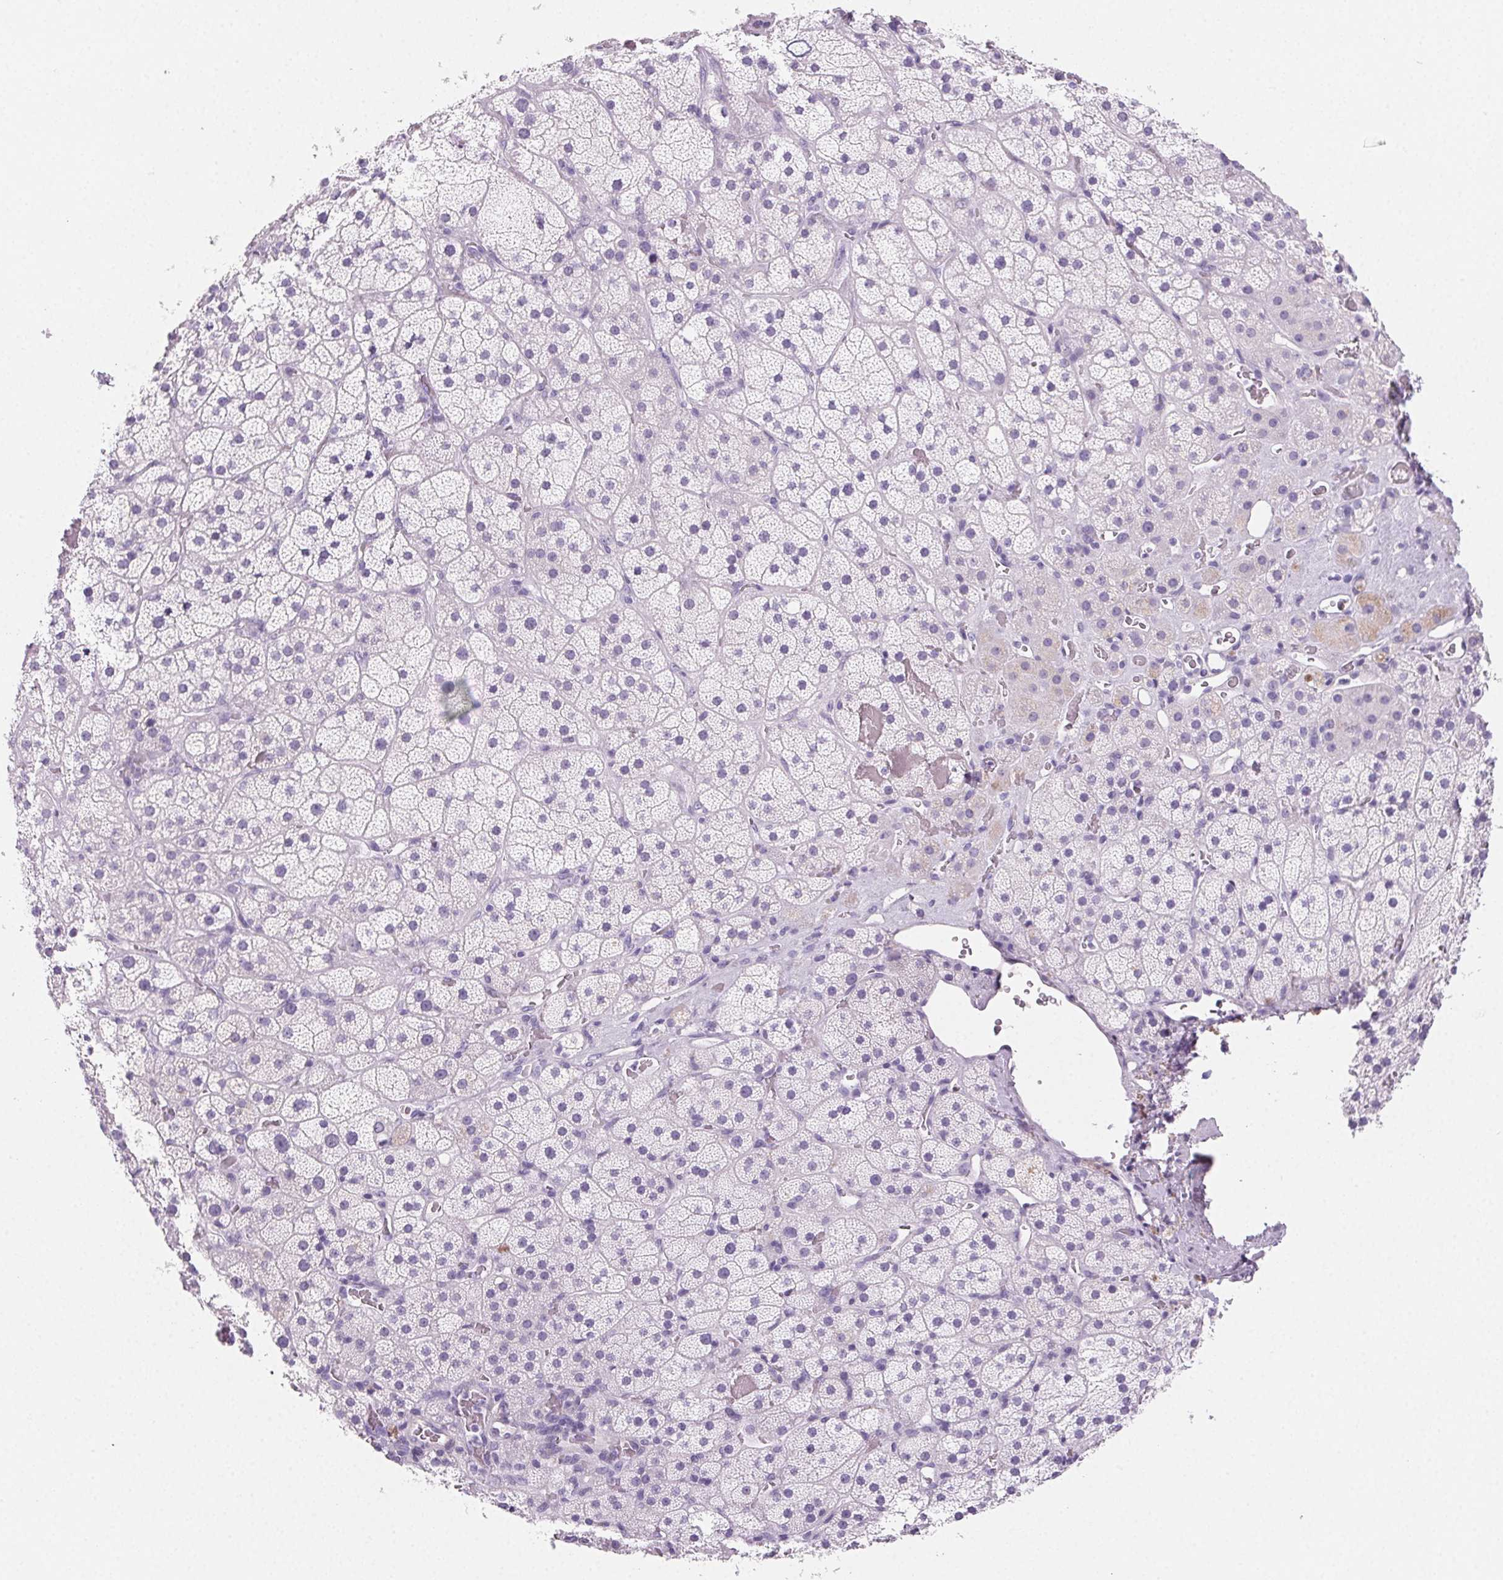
{"staining": {"intensity": "negative", "quantity": "none", "location": "none"}, "tissue": "adrenal gland", "cell_type": "Glandular cells", "image_type": "normal", "snomed": [{"axis": "morphology", "description": "Normal tissue, NOS"}, {"axis": "topography", "description": "Adrenal gland"}], "caption": "This micrograph is of normal adrenal gland stained with immunohistochemistry (IHC) to label a protein in brown with the nuclei are counter-stained blue. There is no staining in glandular cells. (Stains: DAB immunohistochemistry (IHC) with hematoxylin counter stain, Microscopy: brightfield microscopy at high magnification).", "gene": "PRSS1", "patient": {"sex": "male", "age": 57}}